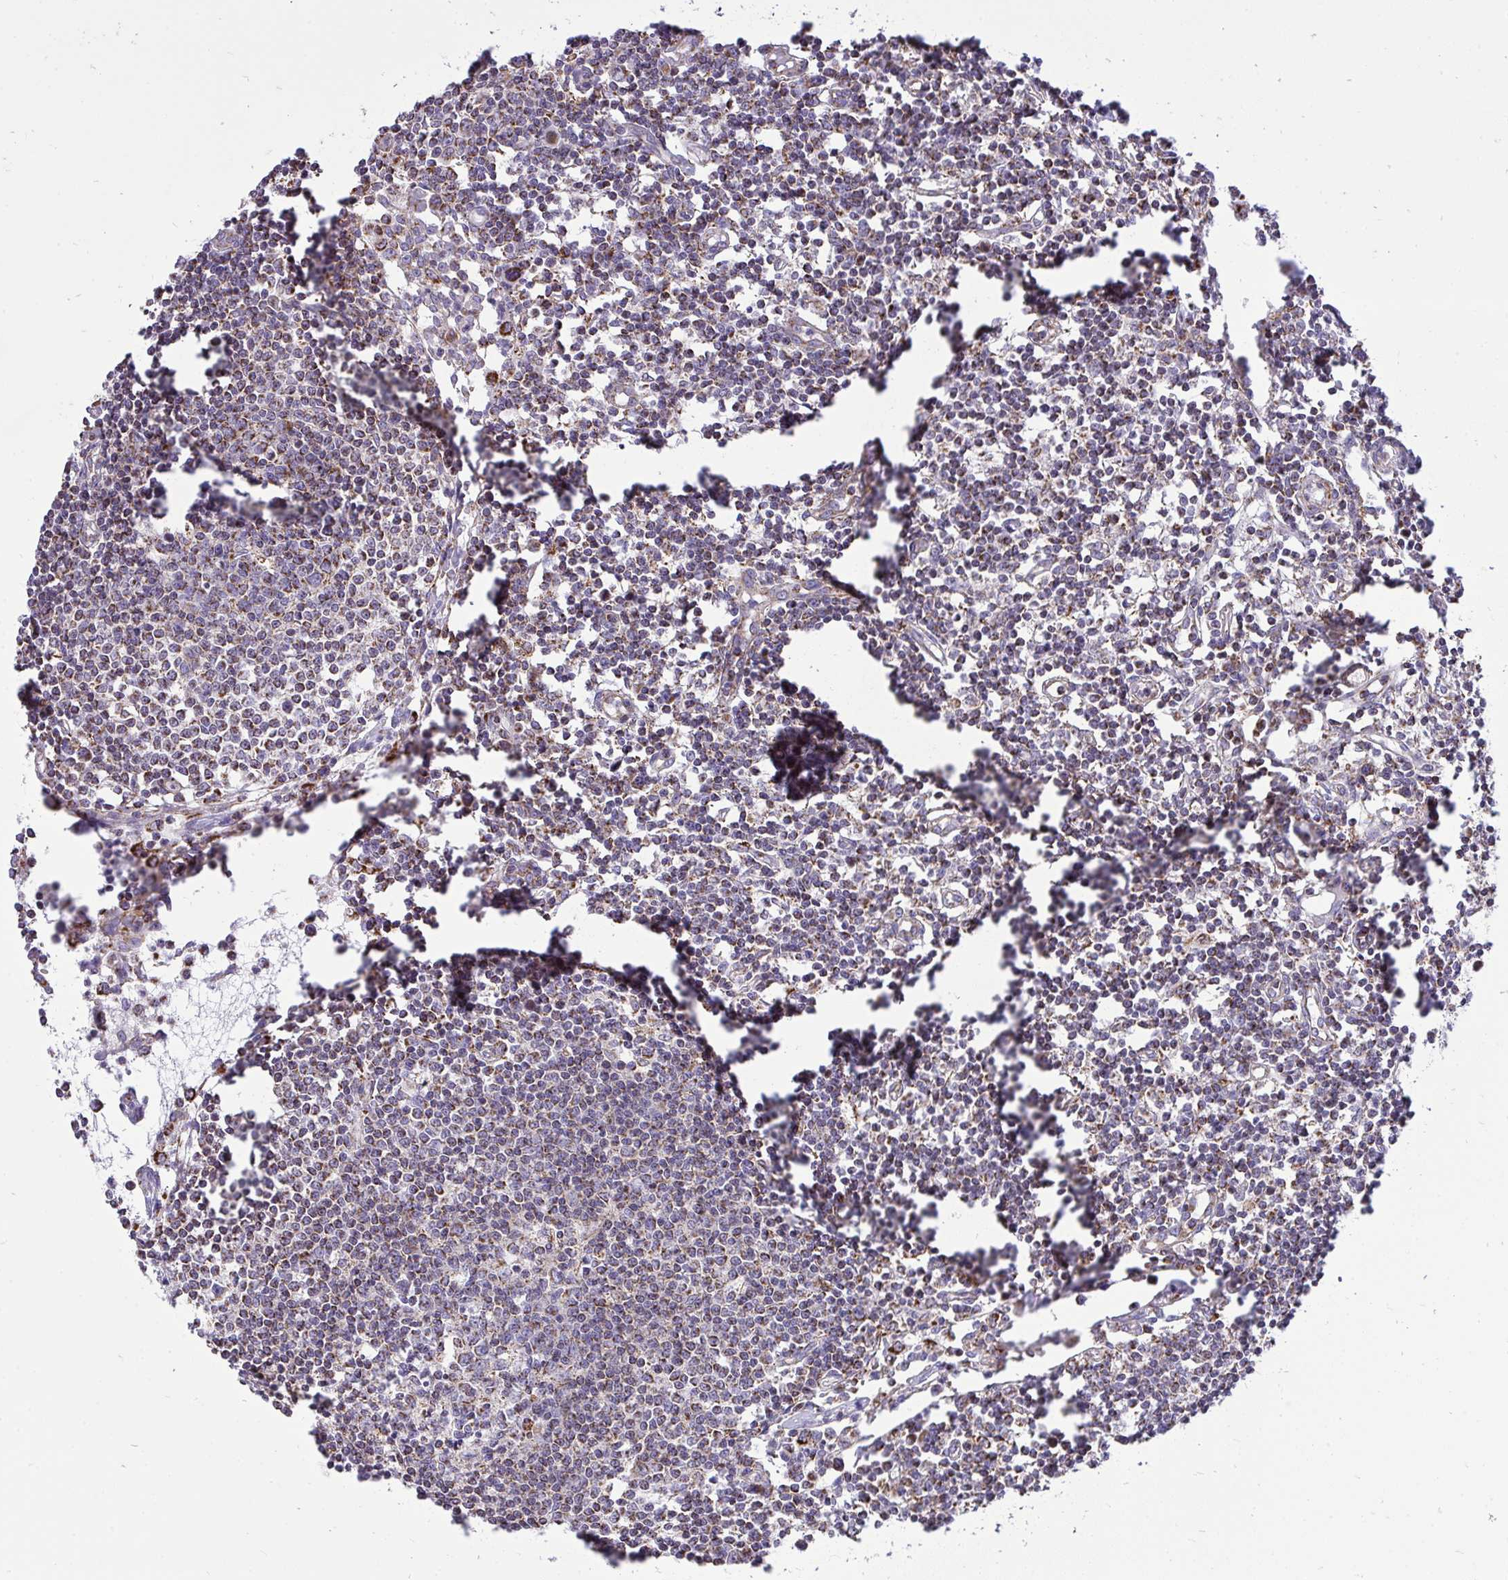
{"staining": {"intensity": "moderate", "quantity": ">75%", "location": "cytoplasmic/membranous"}, "tissue": "lymph node", "cell_type": "Germinal center cells", "image_type": "normal", "snomed": [{"axis": "morphology", "description": "Normal tissue, NOS"}, {"axis": "topography", "description": "Lymph node"}], "caption": "Protein expression by IHC shows moderate cytoplasmic/membranous staining in about >75% of germinal center cells in unremarkable lymph node.", "gene": "SPTBN2", "patient": {"sex": "female", "age": 78}}